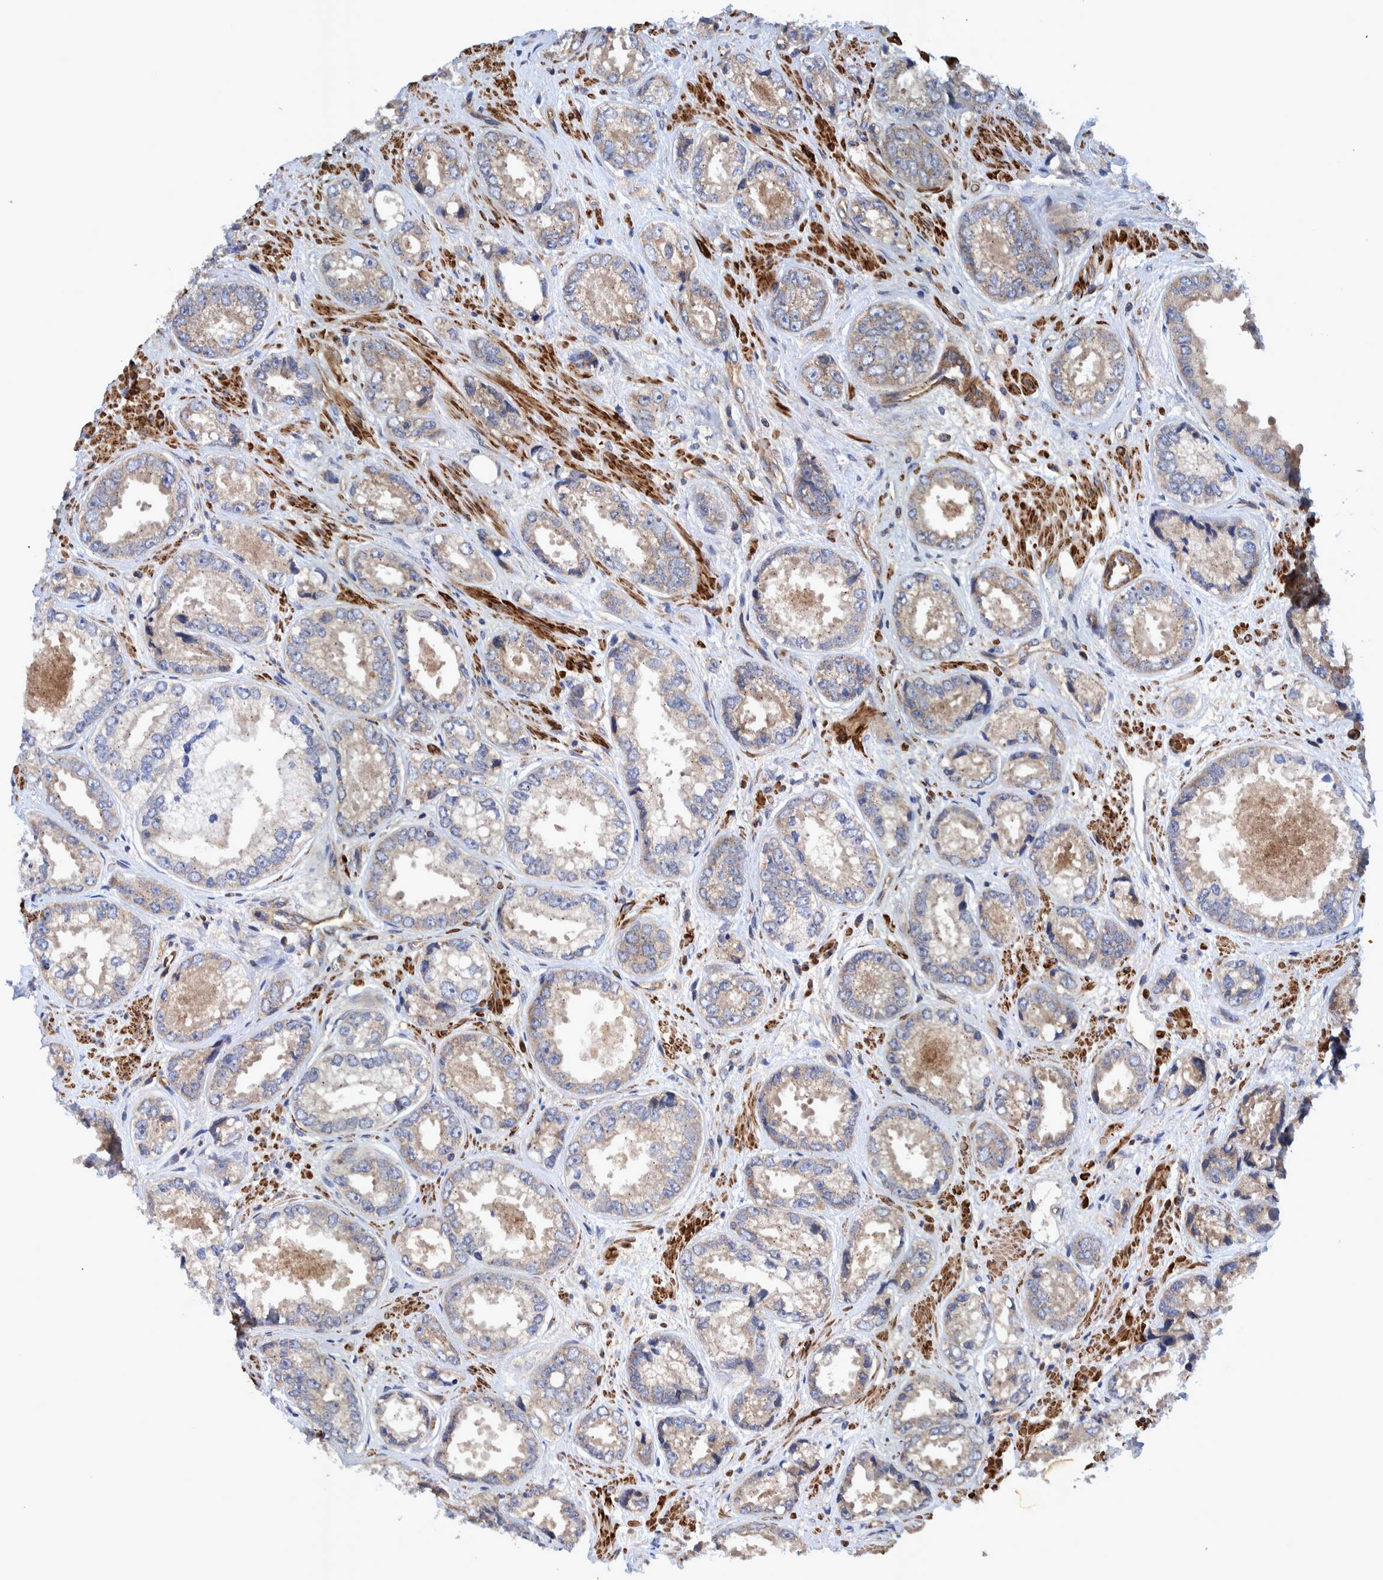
{"staining": {"intensity": "weak", "quantity": ">75%", "location": "cytoplasmic/membranous"}, "tissue": "prostate cancer", "cell_type": "Tumor cells", "image_type": "cancer", "snomed": [{"axis": "morphology", "description": "Adenocarcinoma, High grade"}, {"axis": "topography", "description": "Prostate"}], "caption": "Prostate cancer stained with immunohistochemistry (IHC) demonstrates weak cytoplasmic/membranous expression in about >75% of tumor cells.", "gene": "GRPEL2", "patient": {"sex": "male", "age": 61}}